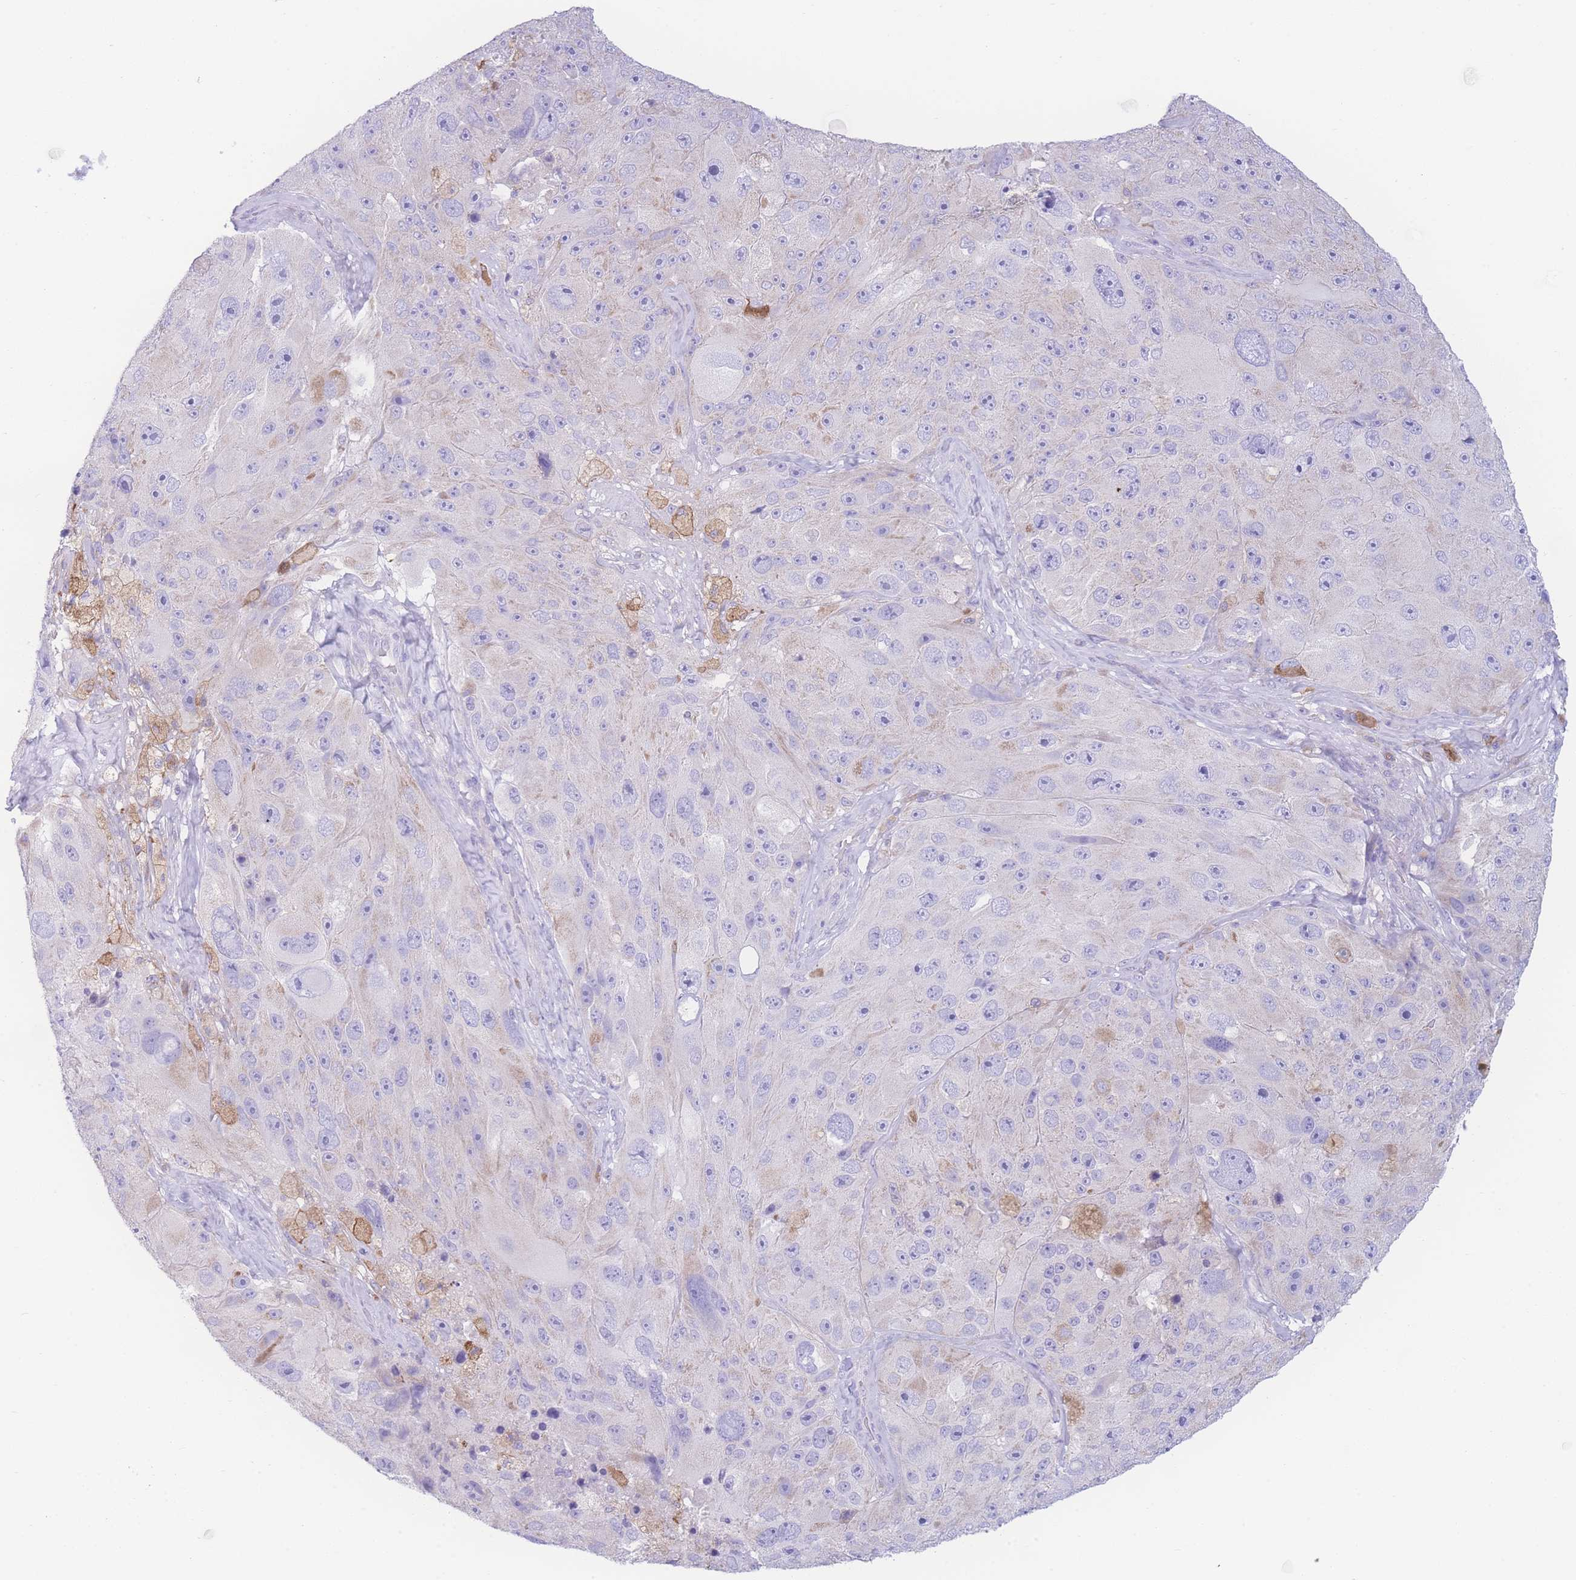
{"staining": {"intensity": "negative", "quantity": "none", "location": "none"}, "tissue": "melanoma", "cell_type": "Tumor cells", "image_type": "cancer", "snomed": [{"axis": "morphology", "description": "Malignant melanoma, Metastatic site"}, {"axis": "topography", "description": "Lymph node"}], "caption": "Immunohistochemical staining of human melanoma reveals no significant staining in tumor cells.", "gene": "NBEAL1", "patient": {"sex": "male", "age": 62}}